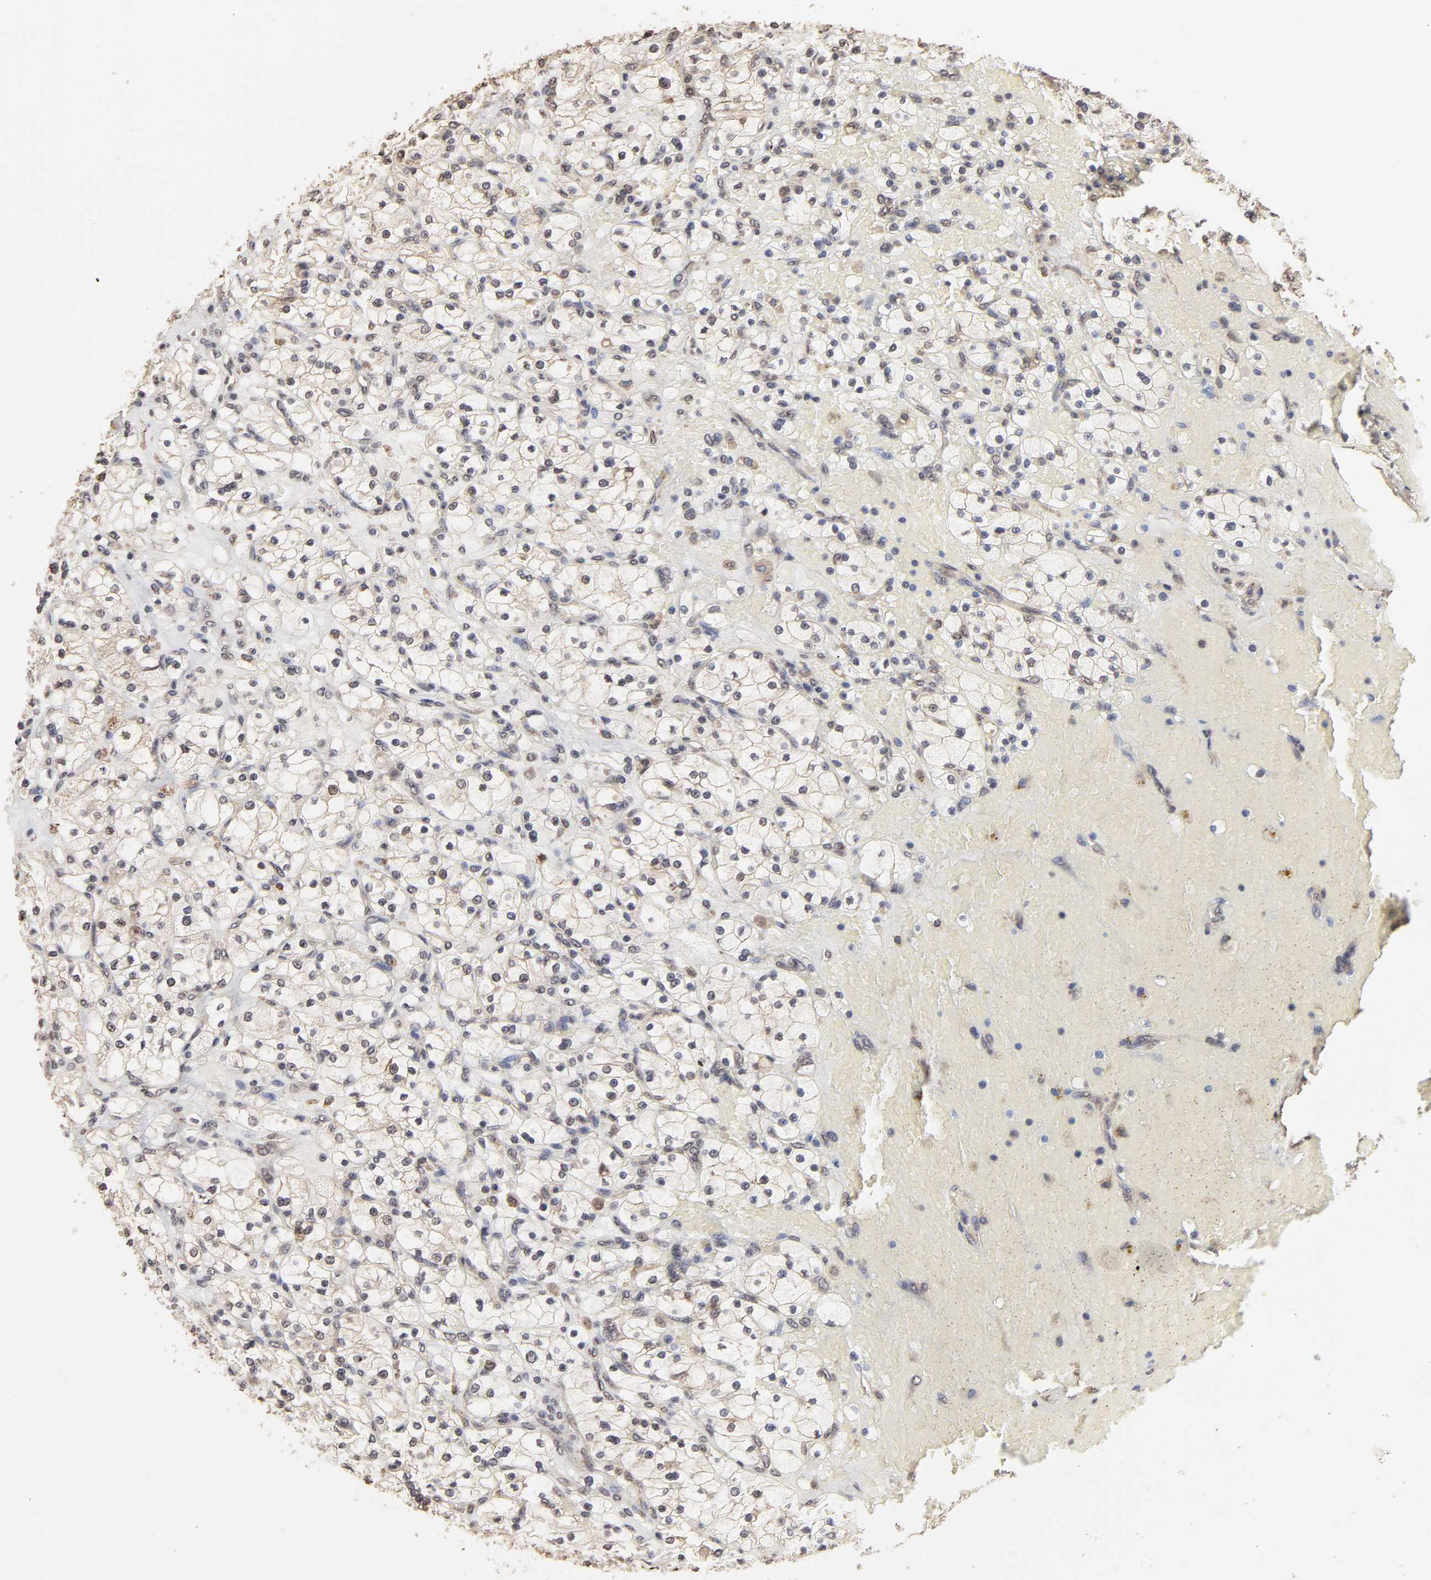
{"staining": {"intensity": "negative", "quantity": "none", "location": "none"}, "tissue": "renal cancer", "cell_type": "Tumor cells", "image_type": "cancer", "snomed": [{"axis": "morphology", "description": "Adenocarcinoma, NOS"}, {"axis": "topography", "description": "Kidney"}], "caption": "Immunohistochemical staining of renal cancer (adenocarcinoma) exhibits no significant expression in tumor cells.", "gene": "CHM", "patient": {"sex": "female", "age": 83}}